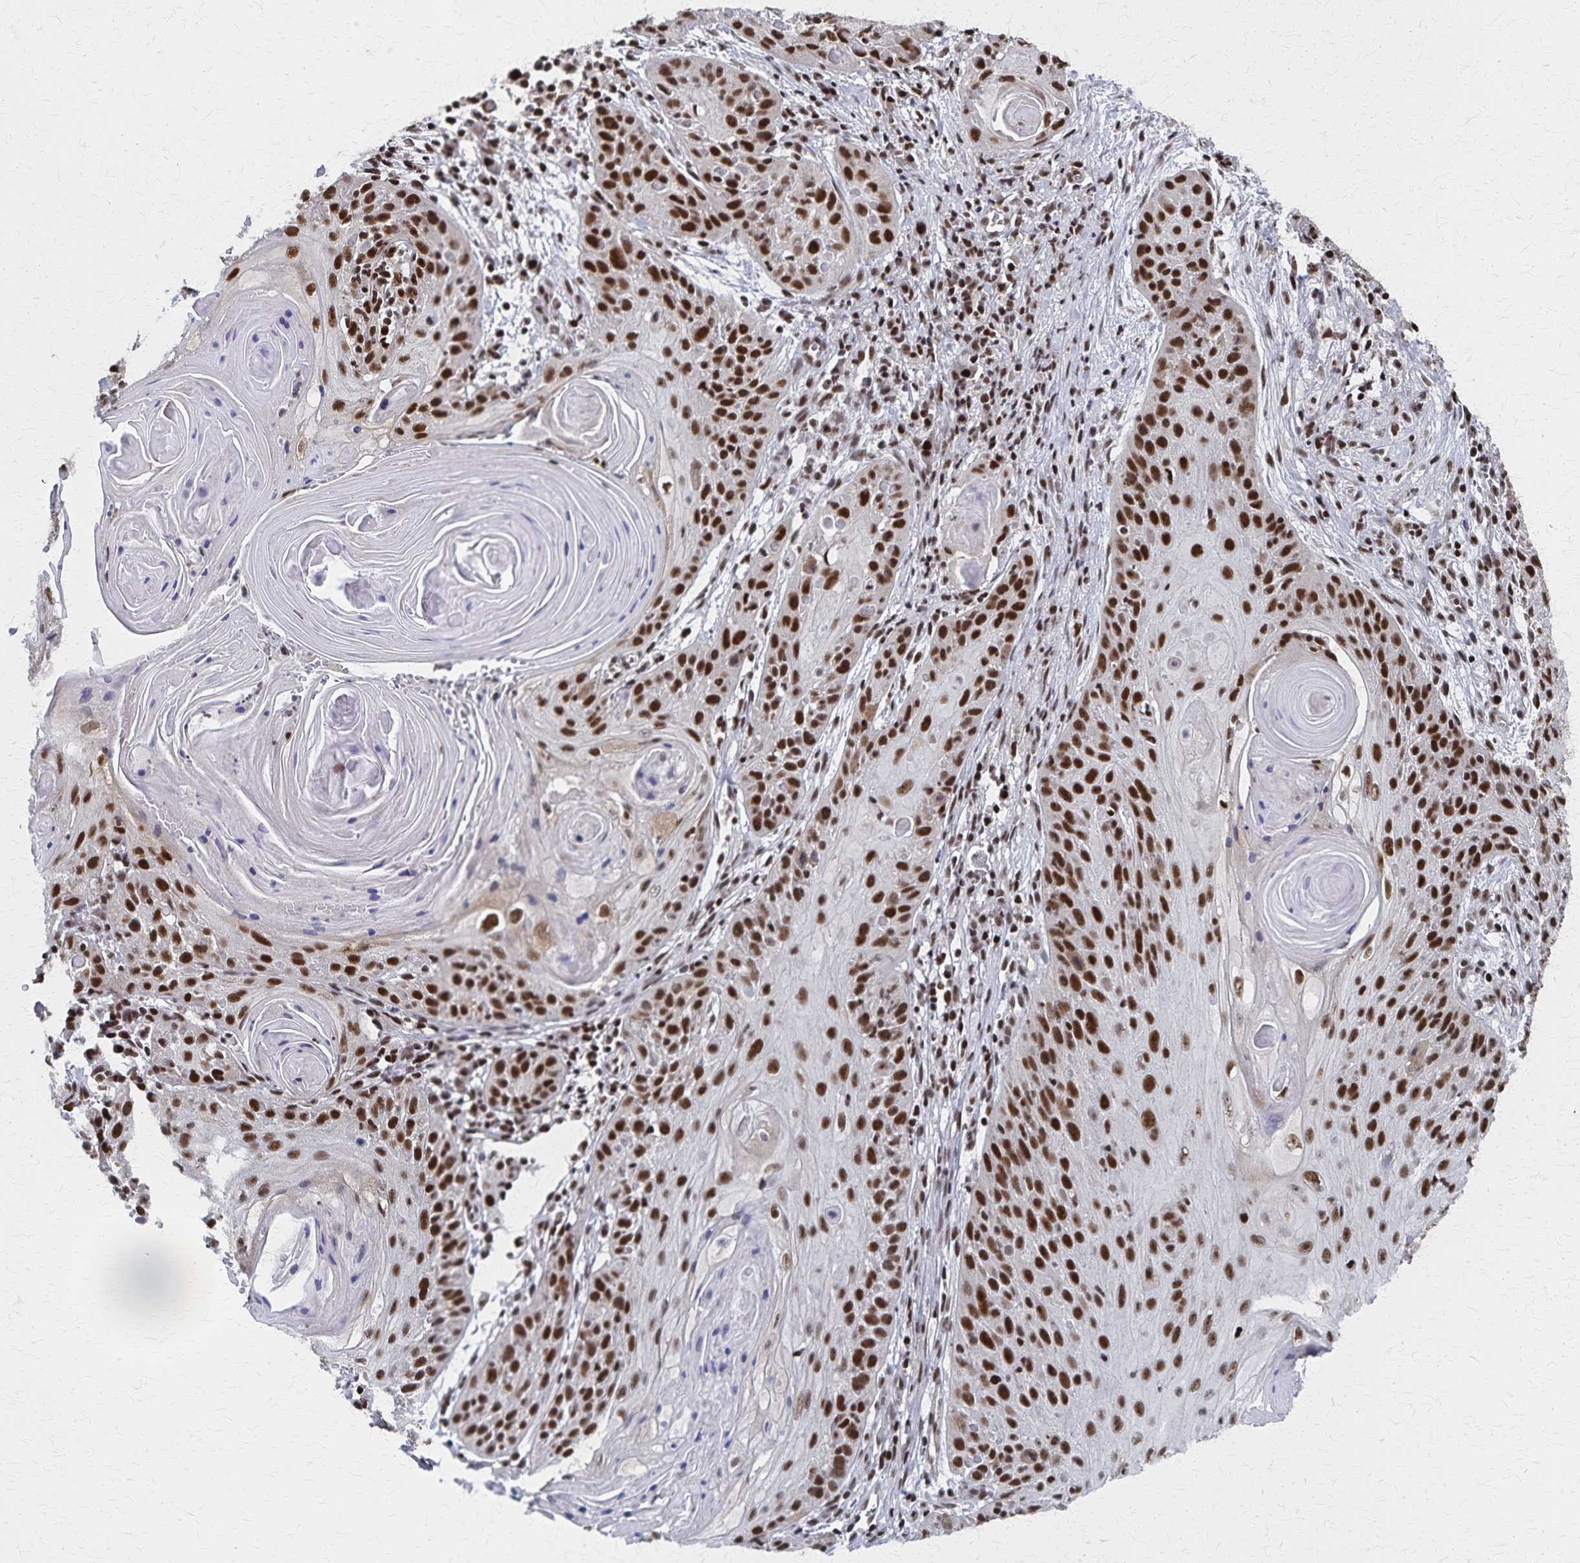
{"staining": {"intensity": "strong", "quantity": ">75%", "location": "nuclear"}, "tissue": "skin cancer", "cell_type": "Tumor cells", "image_type": "cancer", "snomed": [{"axis": "morphology", "description": "Squamous cell carcinoma, NOS"}, {"axis": "topography", "description": "Skin"}, {"axis": "topography", "description": "Vulva"}], "caption": "Immunohistochemistry image of skin squamous cell carcinoma stained for a protein (brown), which shows high levels of strong nuclear expression in about >75% of tumor cells.", "gene": "GTF2B", "patient": {"sex": "female", "age": 76}}